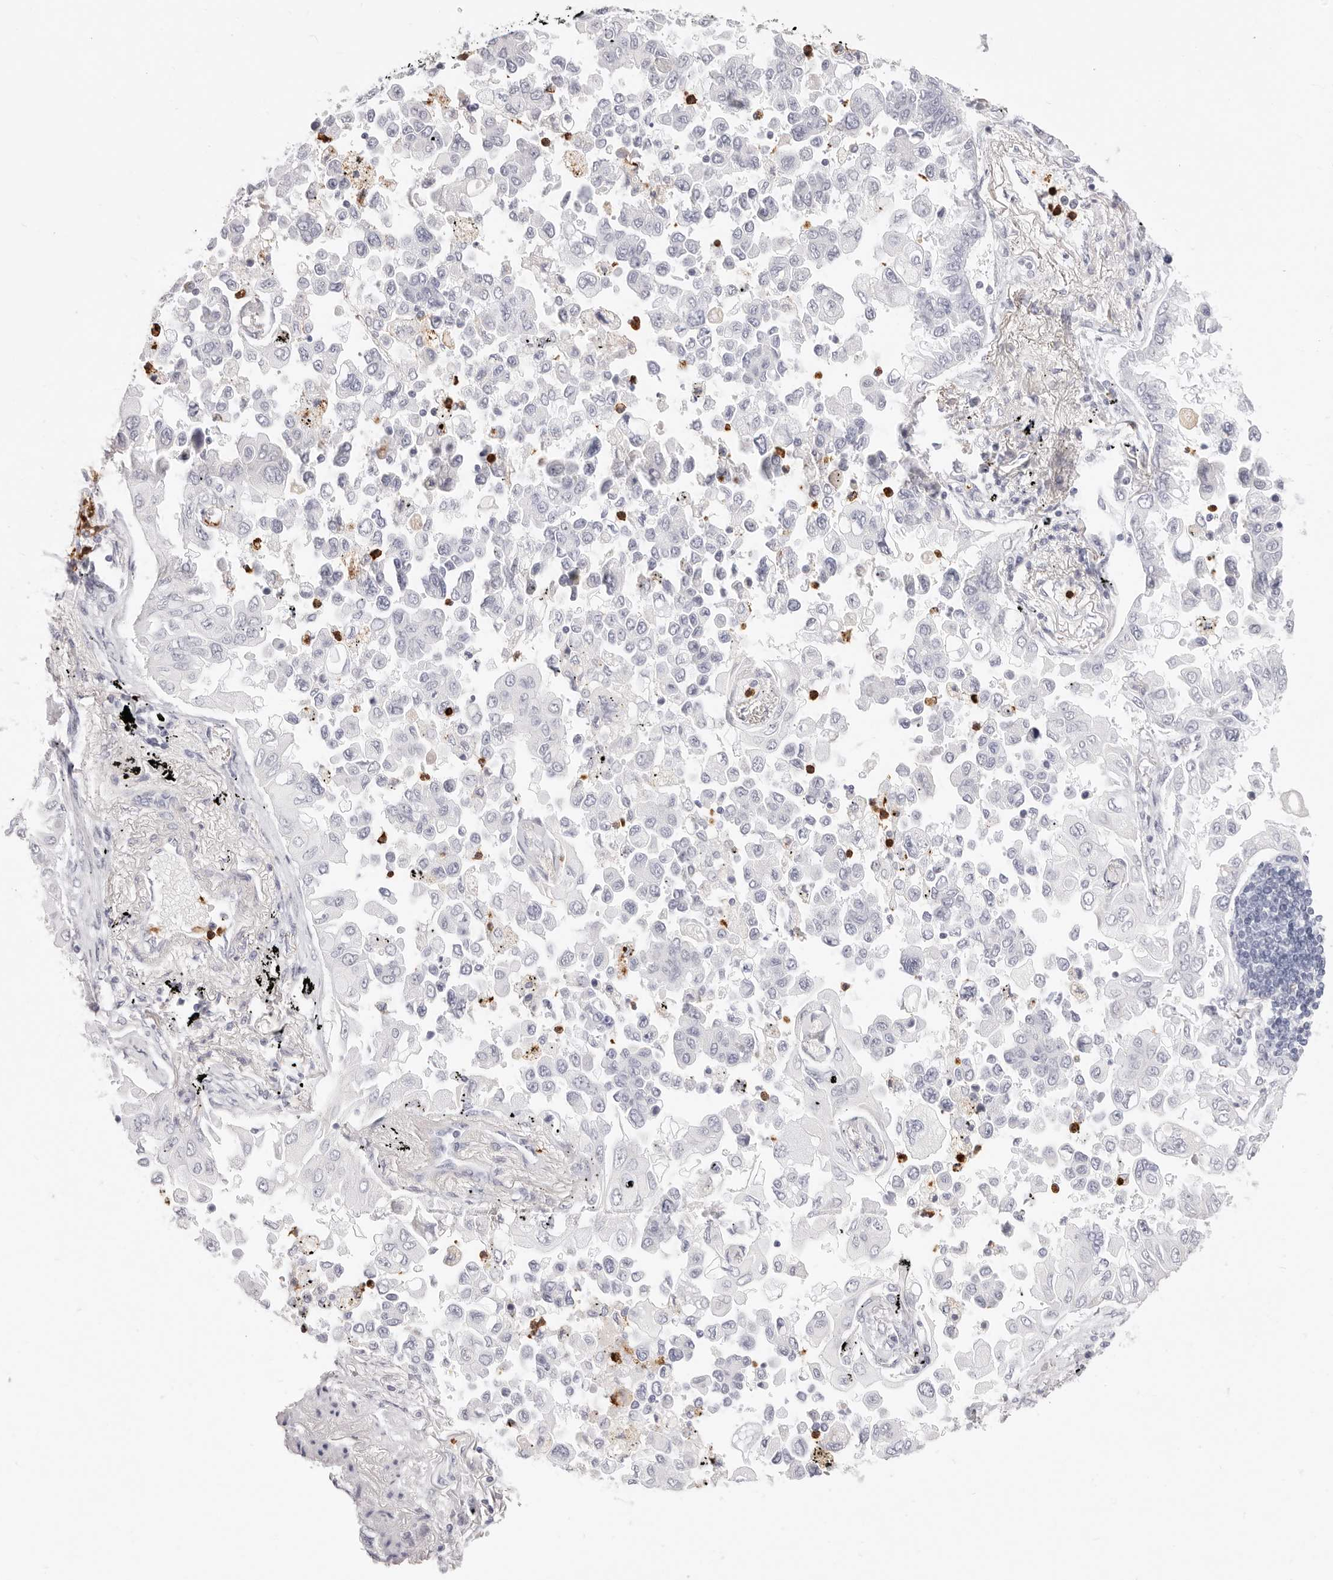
{"staining": {"intensity": "negative", "quantity": "none", "location": "none"}, "tissue": "lung cancer", "cell_type": "Tumor cells", "image_type": "cancer", "snomed": [{"axis": "morphology", "description": "Adenocarcinoma, NOS"}, {"axis": "topography", "description": "Lung"}], "caption": "Immunohistochemistry image of human lung cancer stained for a protein (brown), which demonstrates no positivity in tumor cells. (DAB (3,3'-diaminobenzidine) immunohistochemistry visualized using brightfield microscopy, high magnification).", "gene": "CAMP", "patient": {"sex": "female", "age": 67}}